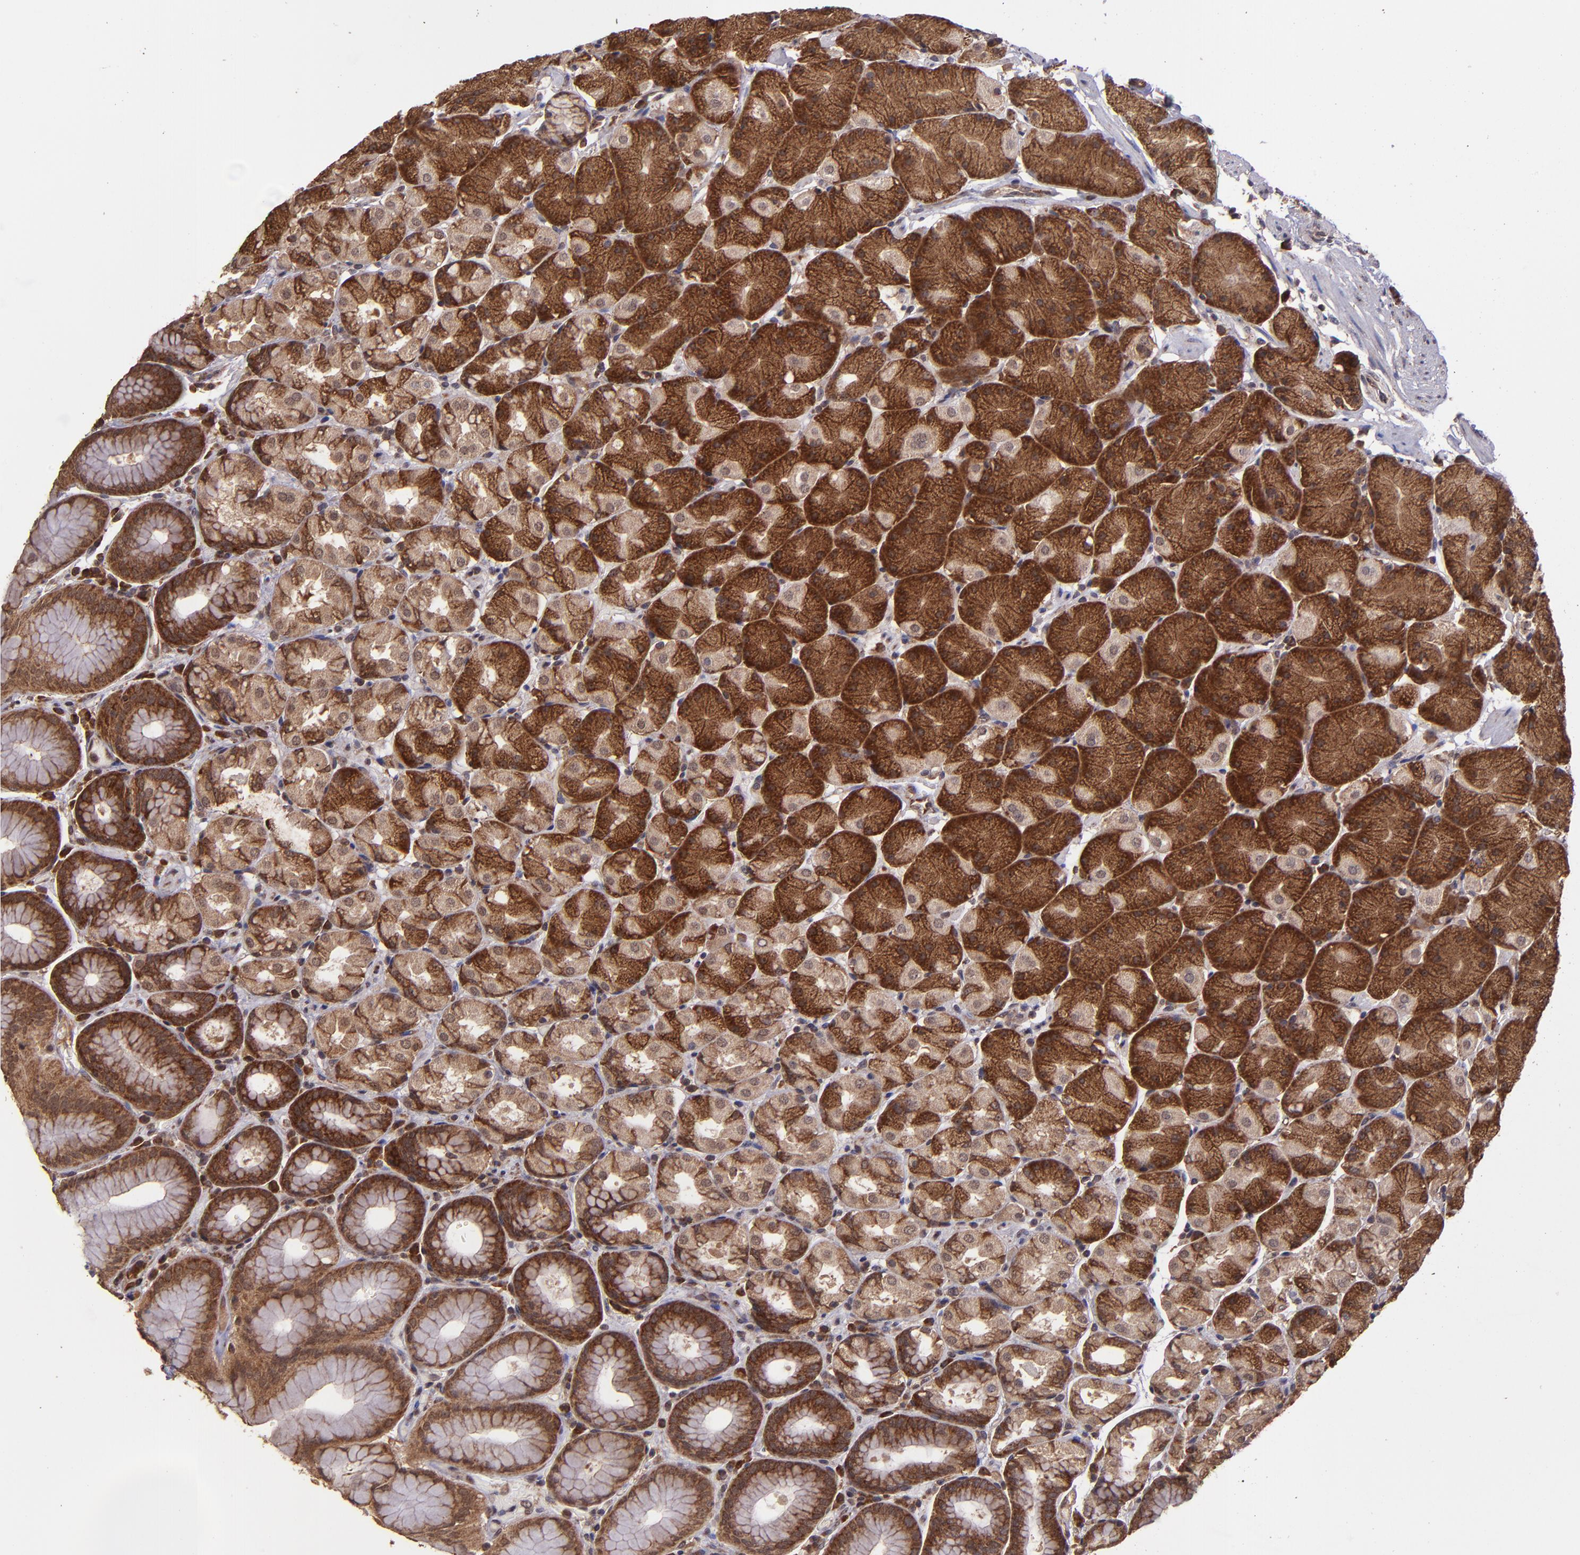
{"staining": {"intensity": "strong", "quantity": ">75%", "location": "cytoplasmic/membranous"}, "tissue": "stomach", "cell_type": "Glandular cells", "image_type": "normal", "snomed": [{"axis": "morphology", "description": "Normal tissue, NOS"}, {"axis": "topography", "description": "Stomach, upper"}, {"axis": "topography", "description": "Stomach"}], "caption": "Protein expression analysis of normal stomach displays strong cytoplasmic/membranous staining in approximately >75% of glandular cells.", "gene": "USP51", "patient": {"sex": "male", "age": 76}}